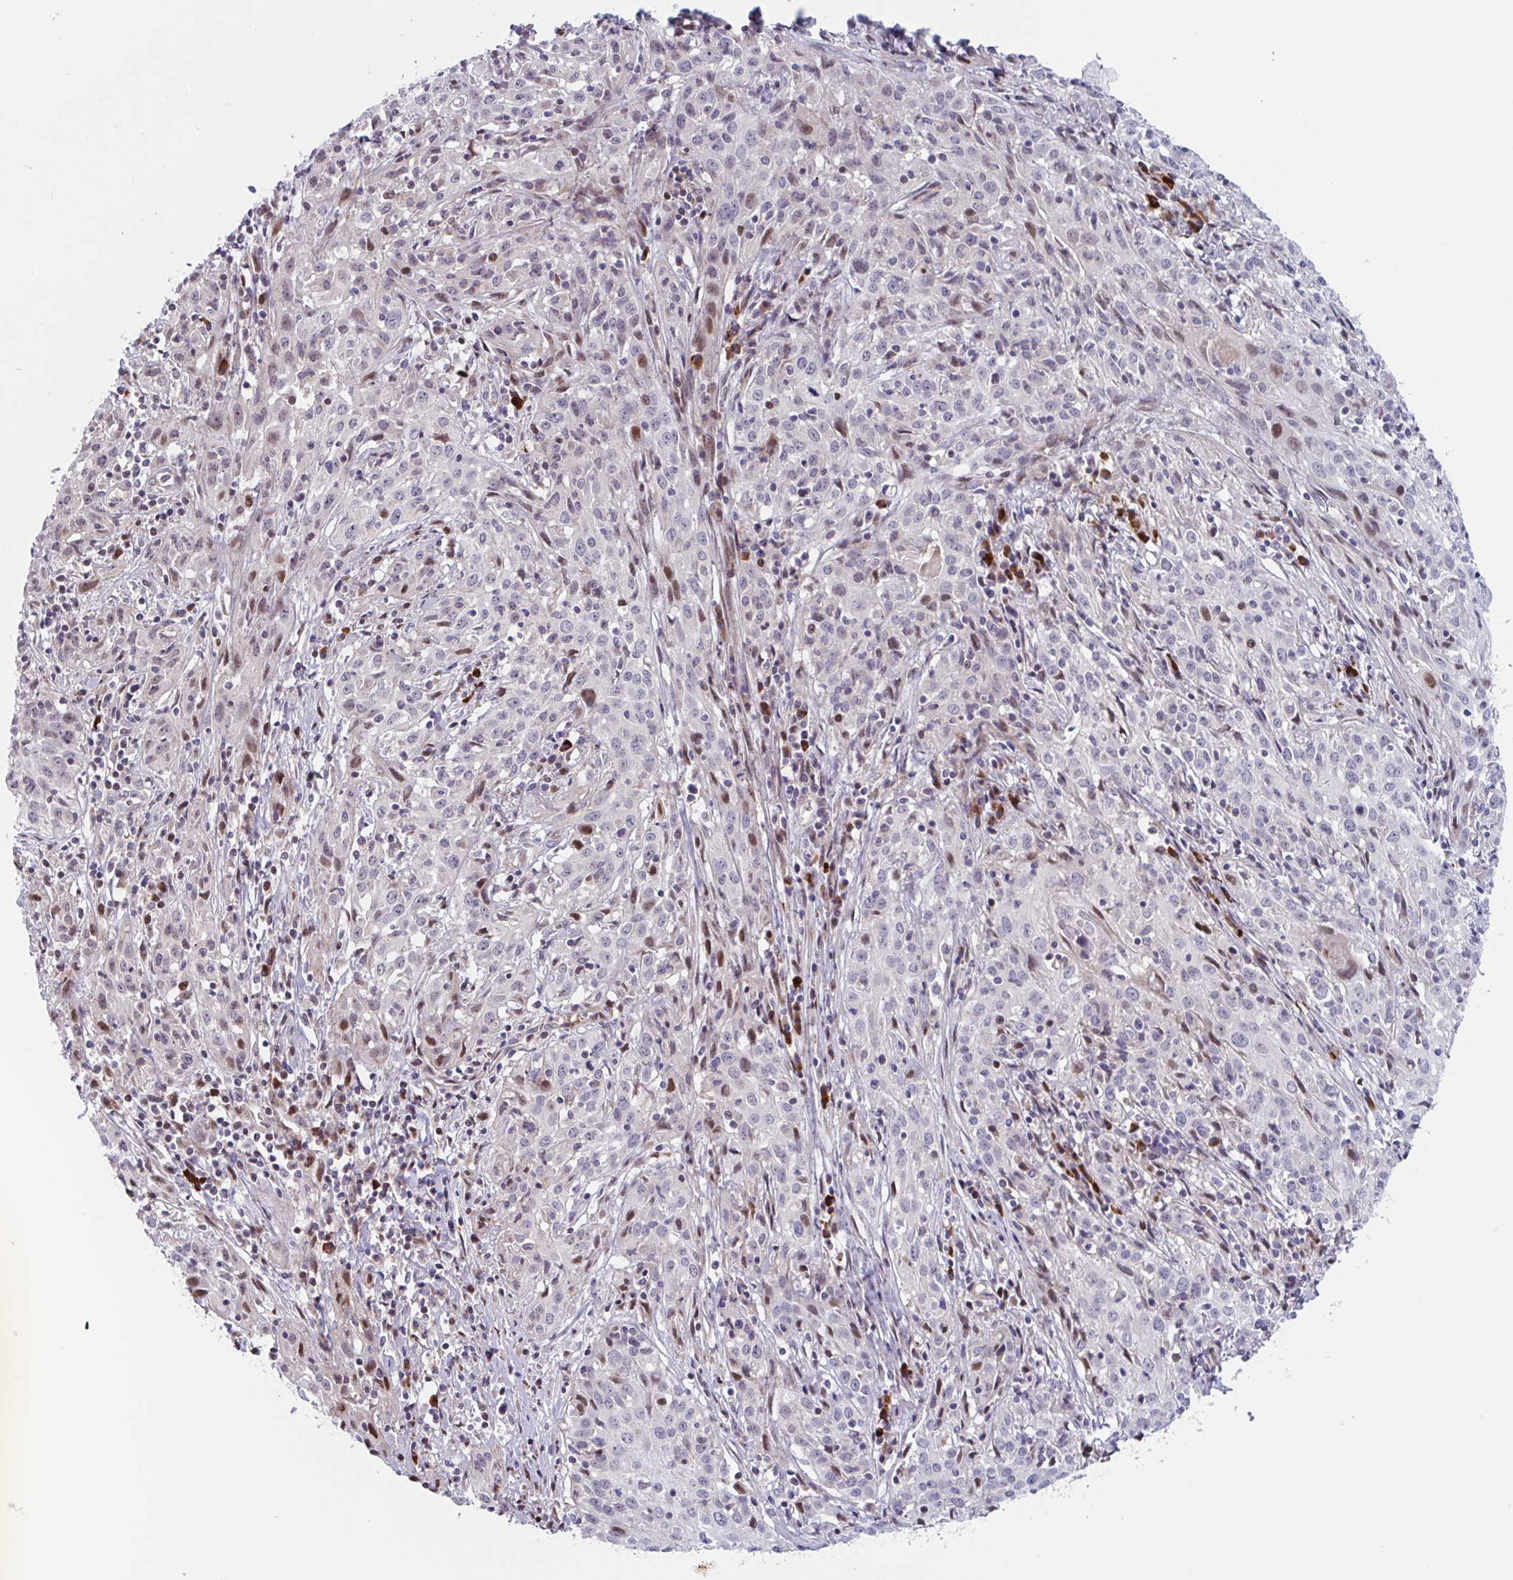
{"staining": {"intensity": "weak", "quantity": "<25%", "location": "nuclear"}, "tissue": "cervical cancer", "cell_type": "Tumor cells", "image_type": "cancer", "snomed": [{"axis": "morphology", "description": "Squamous cell carcinoma, NOS"}, {"axis": "topography", "description": "Cervix"}], "caption": "Human cervical squamous cell carcinoma stained for a protein using immunohistochemistry (IHC) demonstrates no positivity in tumor cells.", "gene": "DUXA", "patient": {"sex": "female", "age": 57}}